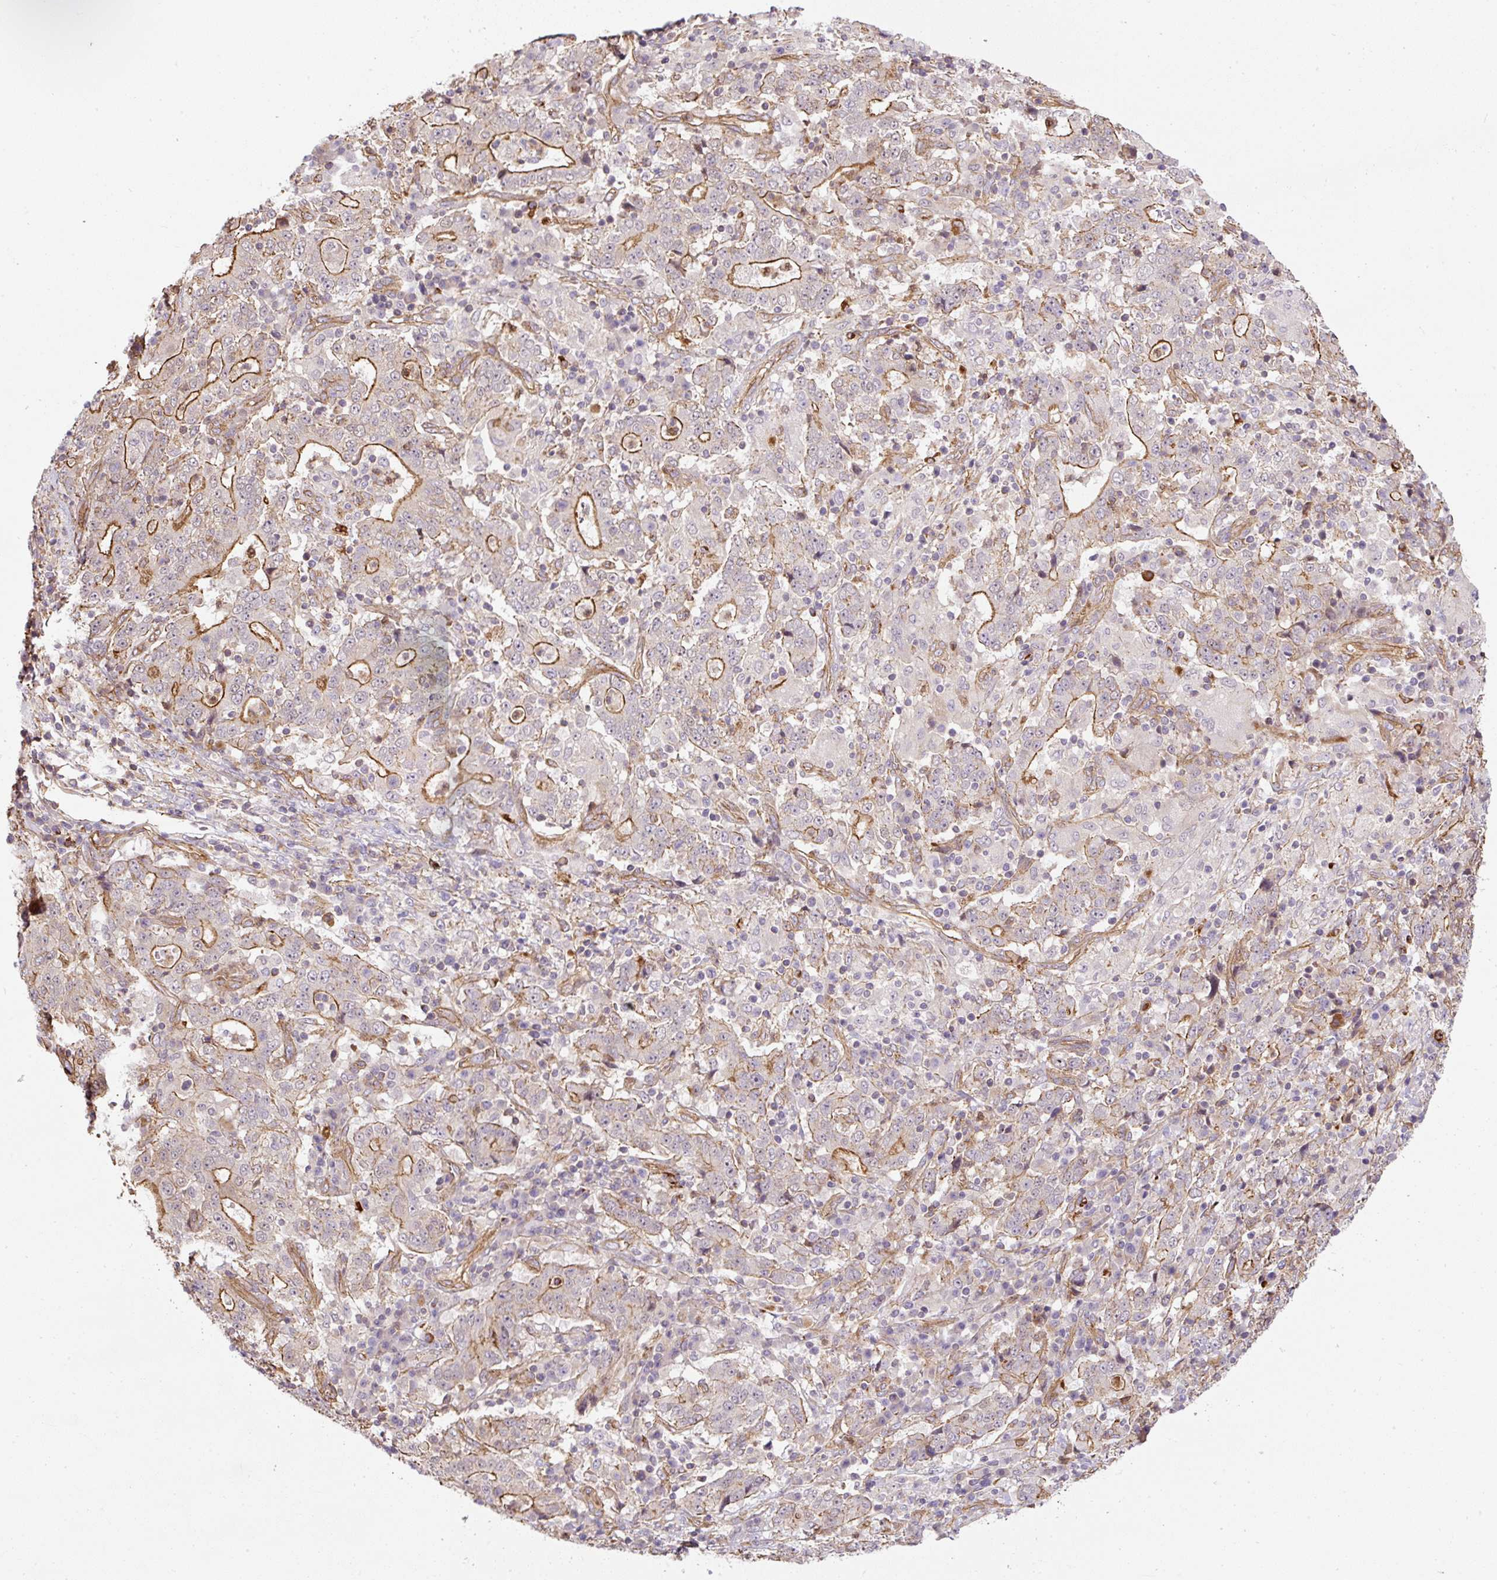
{"staining": {"intensity": "moderate", "quantity": "<25%", "location": "cytoplasmic/membranous"}, "tissue": "stomach cancer", "cell_type": "Tumor cells", "image_type": "cancer", "snomed": [{"axis": "morphology", "description": "Normal tissue, NOS"}, {"axis": "morphology", "description": "Adenocarcinoma, NOS"}, {"axis": "topography", "description": "Stomach, upper"}, {"axis": "topography", "description": "Stomach"}], "caption": "Immunohistochemical staining of human stomach cancer (adenocarcinoma) demonstrates moderate cytoplasmic/membranous protein staining in approximately <25% of tumor cells. (IHC, brightfield microscopy, high magnification).", "gene": "B3GALT5", "patient": {"sex": "male", "age": 59}}